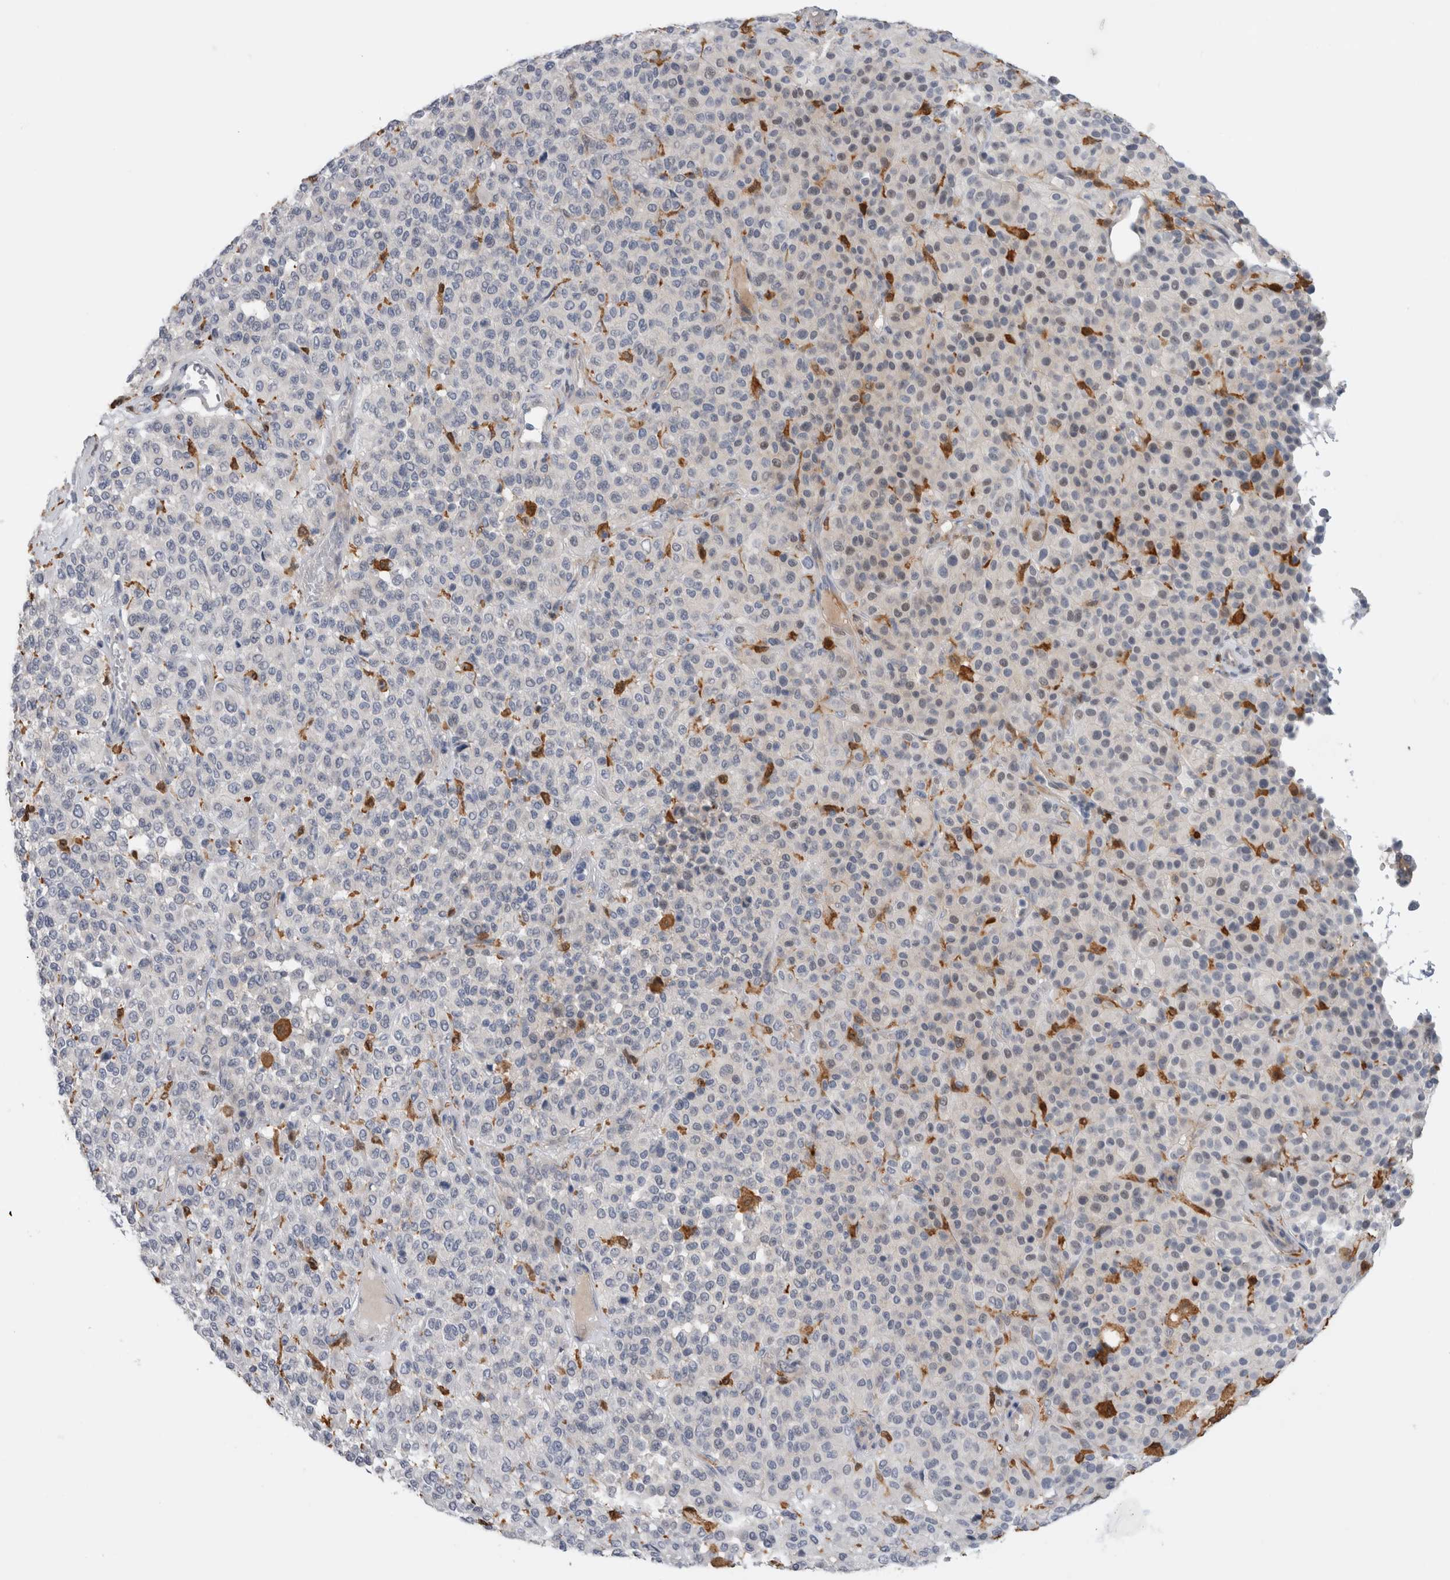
{"staining": {"intensity": "negative", "quantity": "none", "location": "none"}, "tissue": "melanoma", "cell_type": "Tumor cells", "image_type": "cancer", "snomed": [{"axis": "morphology", "description": "Malignant melanoma, Metastatic site"}, {"axis": "topography", "description": "Pancreas"}], "caption": "The image shows no significant staining in tumor cells of melanoma.", "gene": "SLC20A2", "patient": {"sex": "female", "age": 30}}